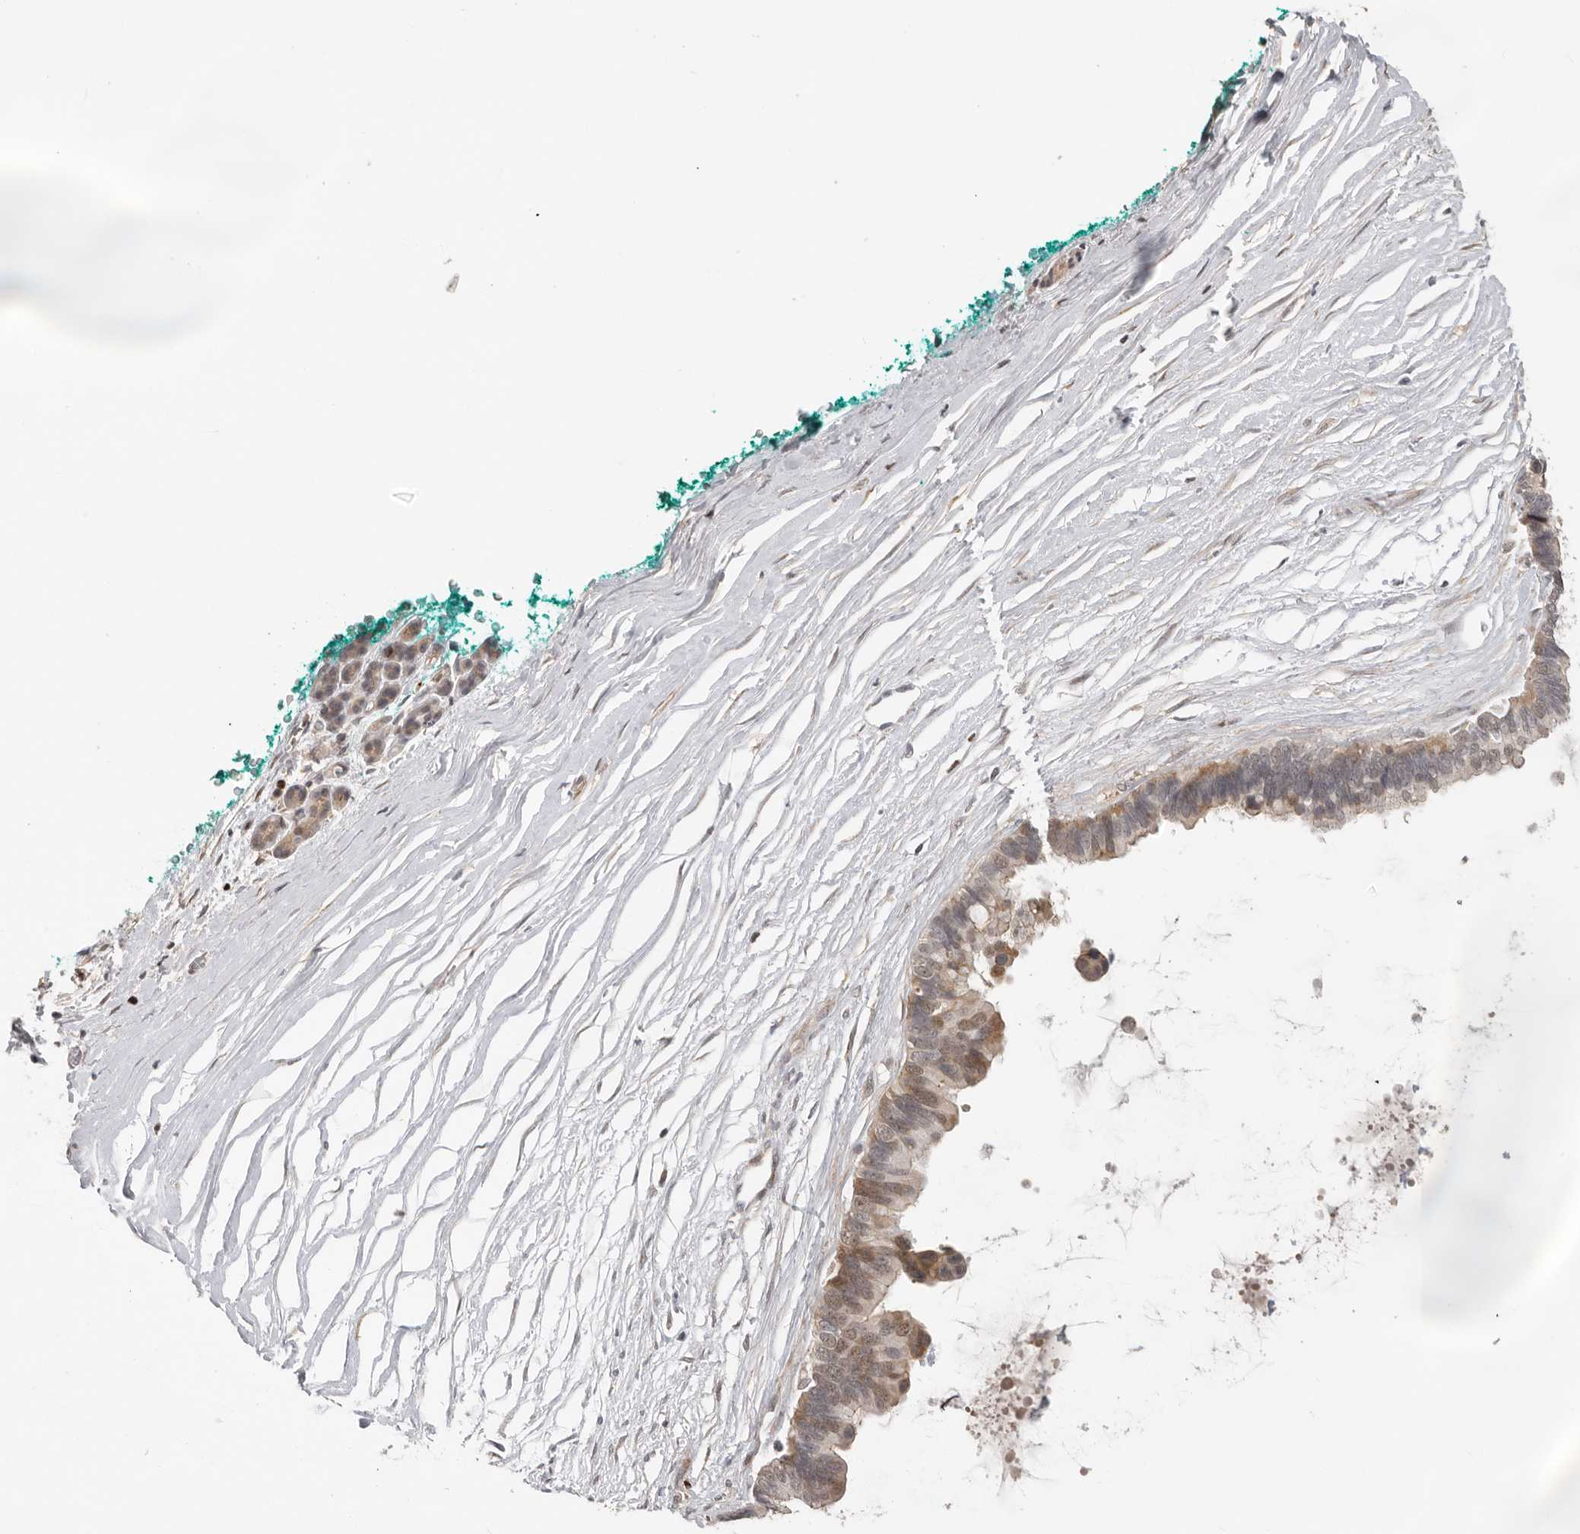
{"staining": {"intensity": "moderate", "quantity": ">75%", "location": "cytoplasmic/membranous,nuclear"}, "tissue": "pancreatic cancer", "cell_type": "Tumor cells", "image_type": "cancer", "snomed": [{"axis": "morphology", "description": "Adenocarcinoma, NOS"}, {"axis": "topography", "description": "Pancreas"}], "caption": "Pancreatic cancer was stained to show a protein in brown. There is medium levels of moderate cytoplasmic/membranous and nuclear positivity in about >75% of tumor cells.", "gene": "HENMT1", "patient": {"sex": "female", "age": 72}}